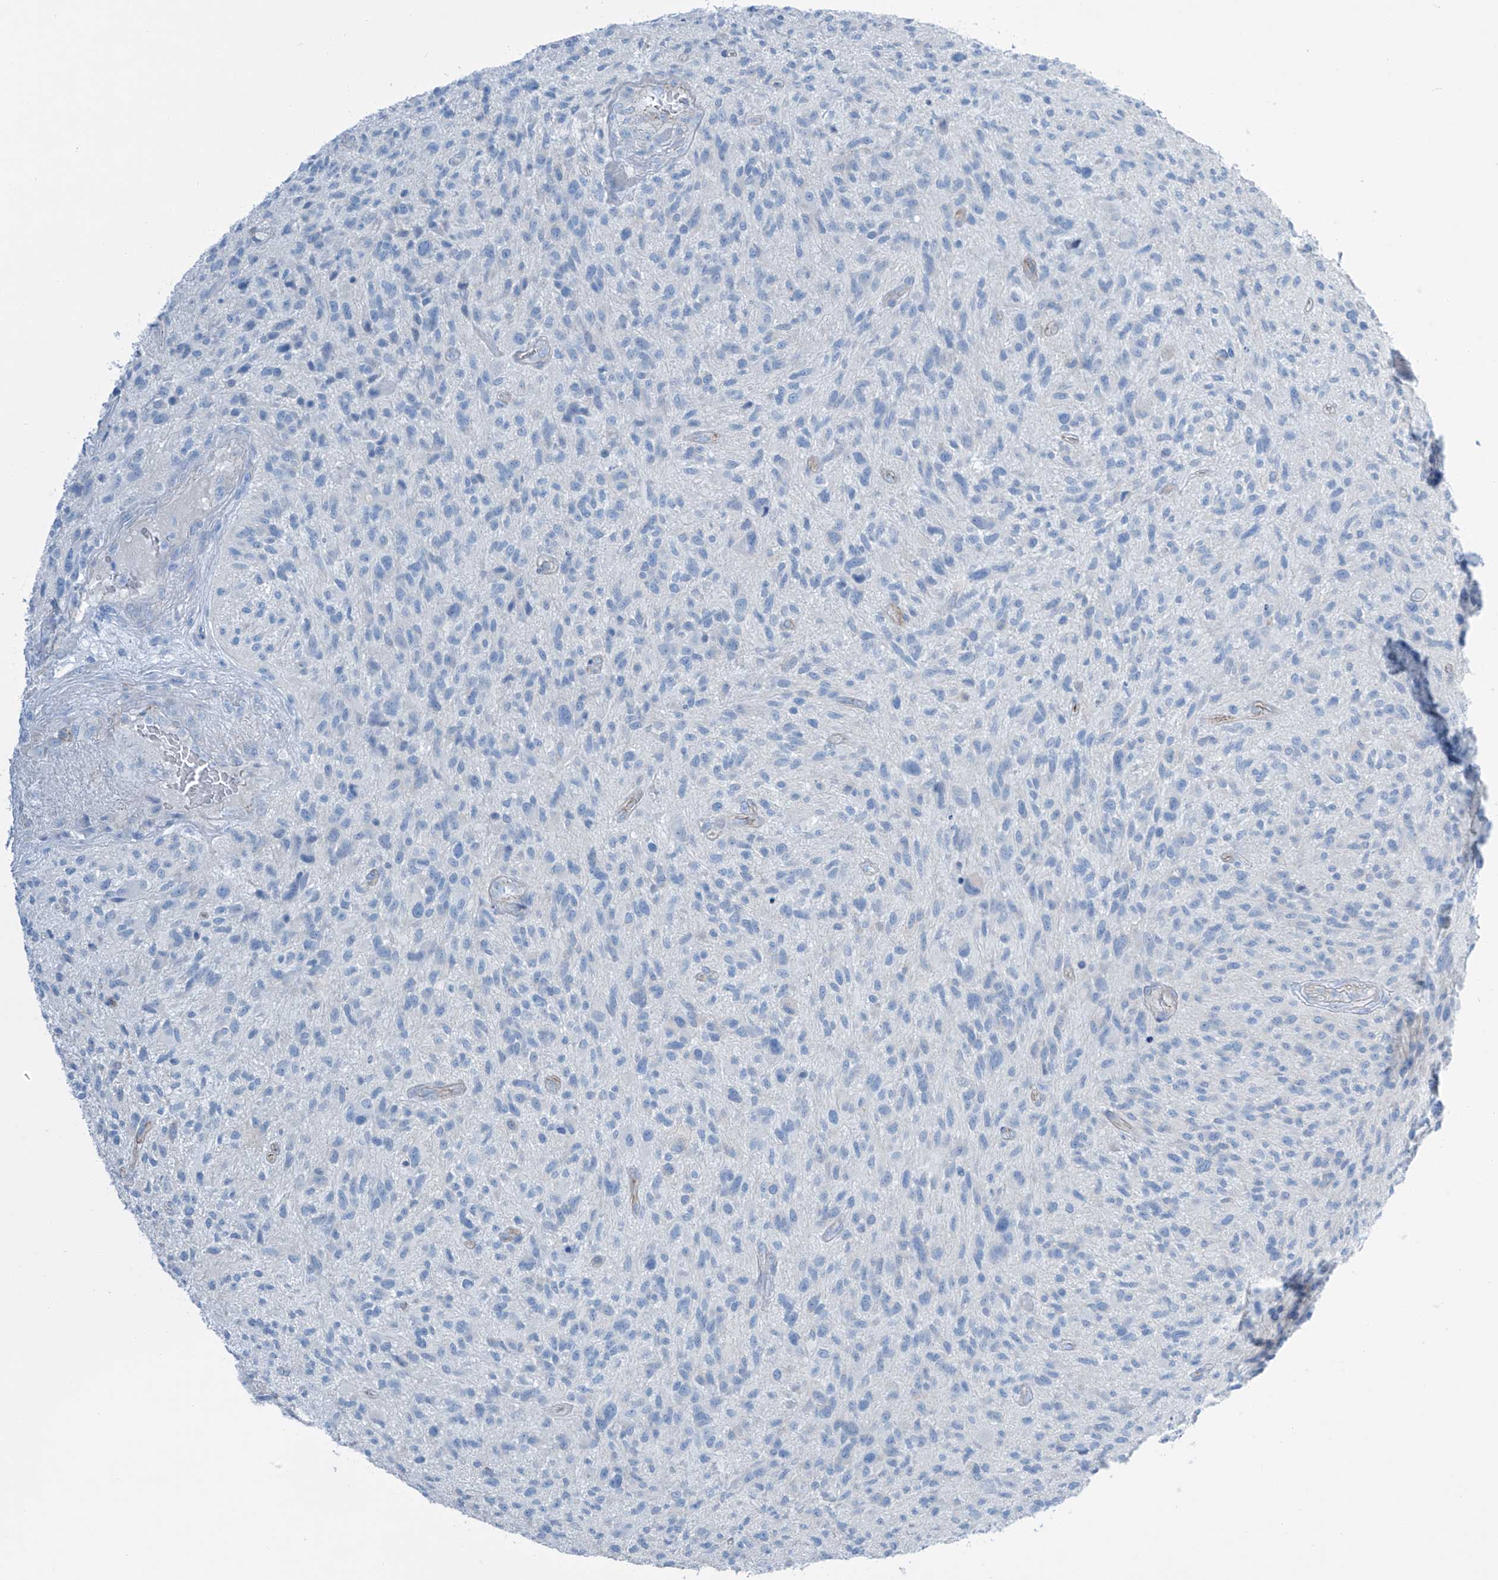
{"staining": {"intensity": "negative", "quantity": "none", "location": "none"}, "tissue": "glioma", "cell_type": "Tumor cells", "image_type": "cancer", "snomed": [{"axis": "morphology", "description": "Glioma, malignant, High grade"}, {"axis": "topography", "description": "Brain"}], "caption": "A photomicrograph of human high-grade glioma (malignant) is negative for staining in tumor cells. The staining was performed using DAB to visualize the protein expression in brown, while the nuclei were stained in blue with hematoxylin (Magnification: 20x).", "gene": "MAGI1", "patient": {"sex": "male", "age": 47}}